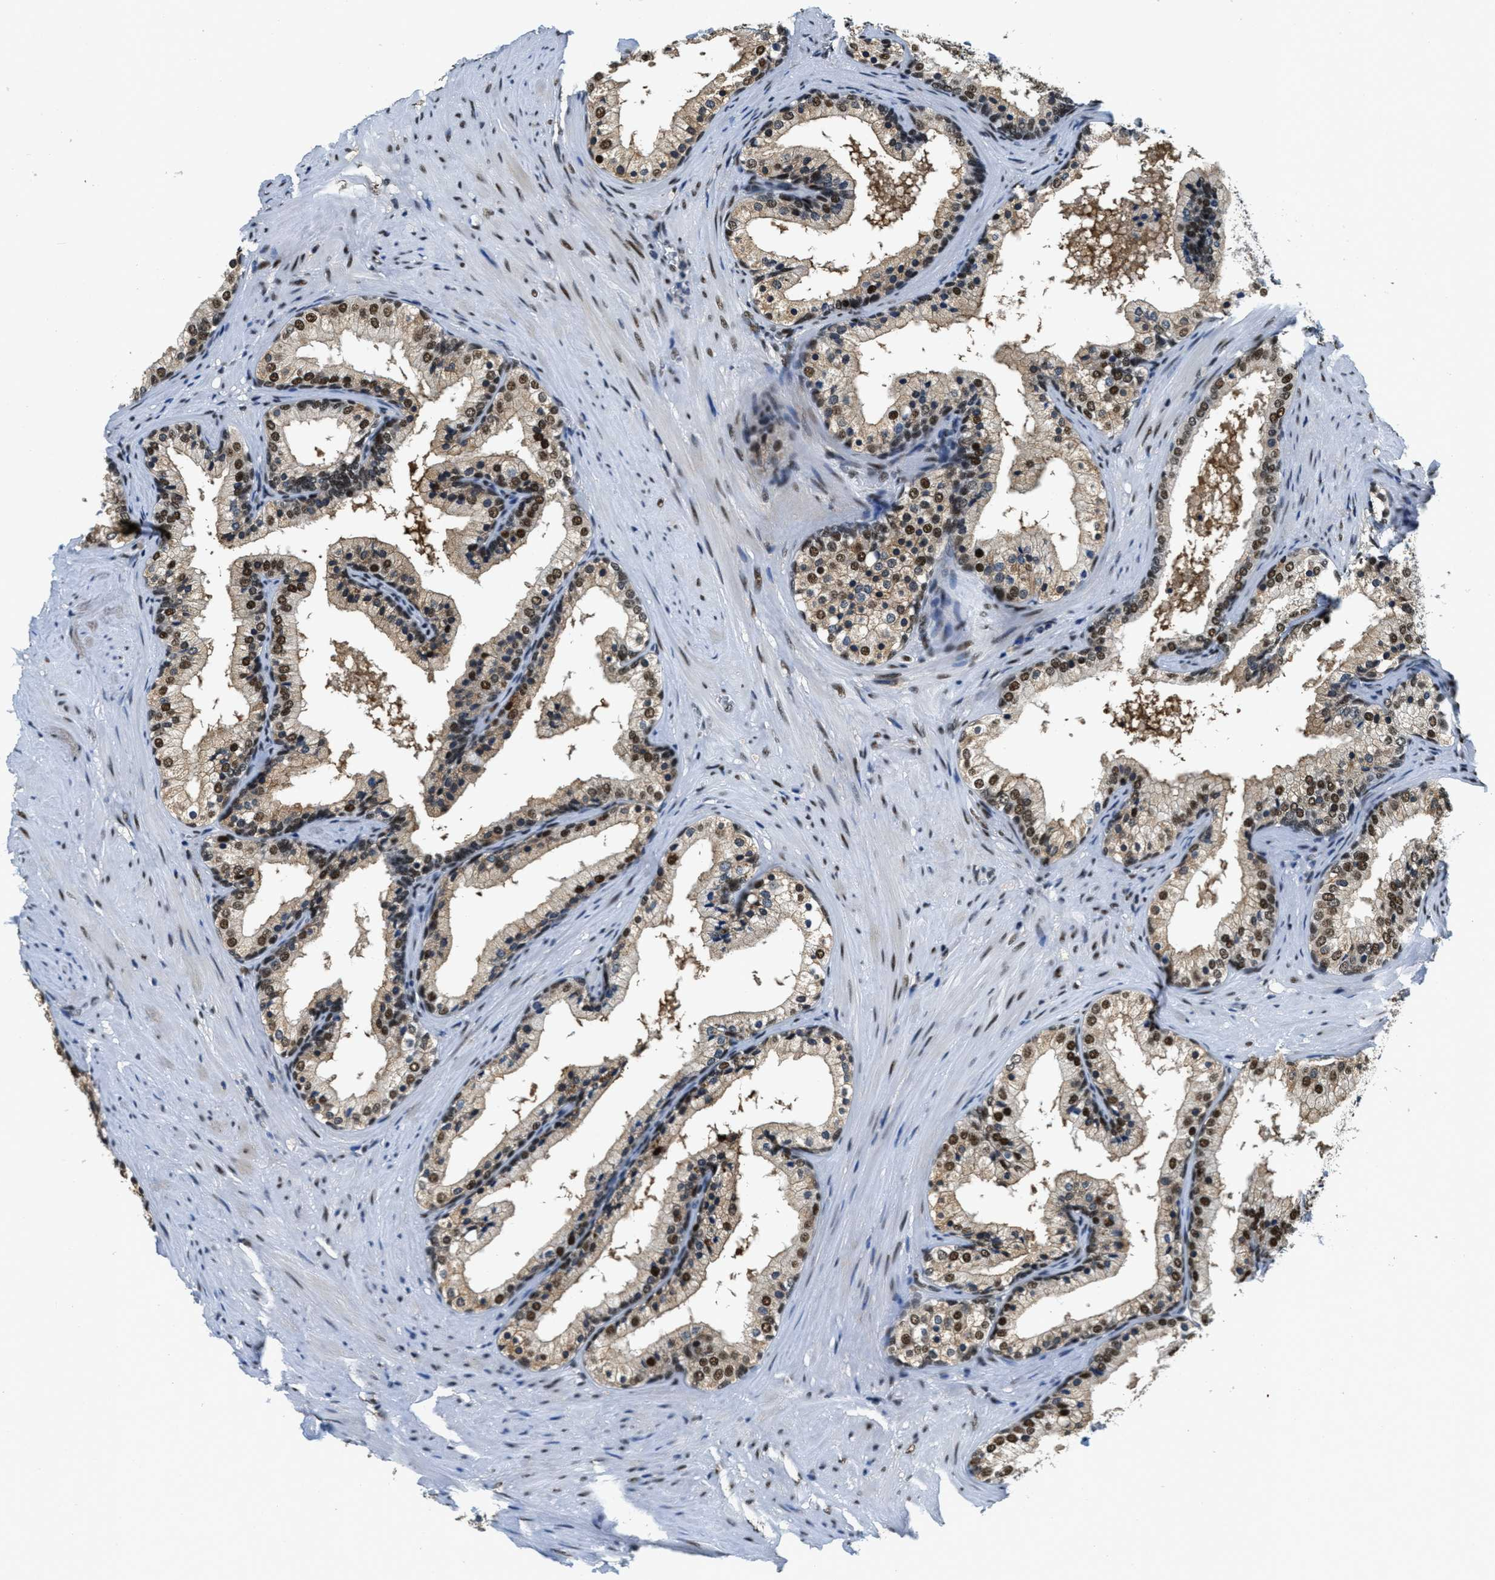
{"staining": {"intensity": "strong", "quantity": ">75%", "location": "nuclear"}, "tissue": "prostate cancer", "cell_type": "Tumor cells", "image_type": "cancer", "snomed": [{"axis": "morphology", "description": "Adenocarcinoma, Low grade"}, {"axis": "topography", "description": "Prostate"}], "caption": "About >75% of tumor cells in human prostate low-grade adenocarcinoma demonstrate strong nuclear protein expression as visualized by brown immunohistochemical staining.", "gene": "SSB", "patient": {"sex": "male", "age": 69}}